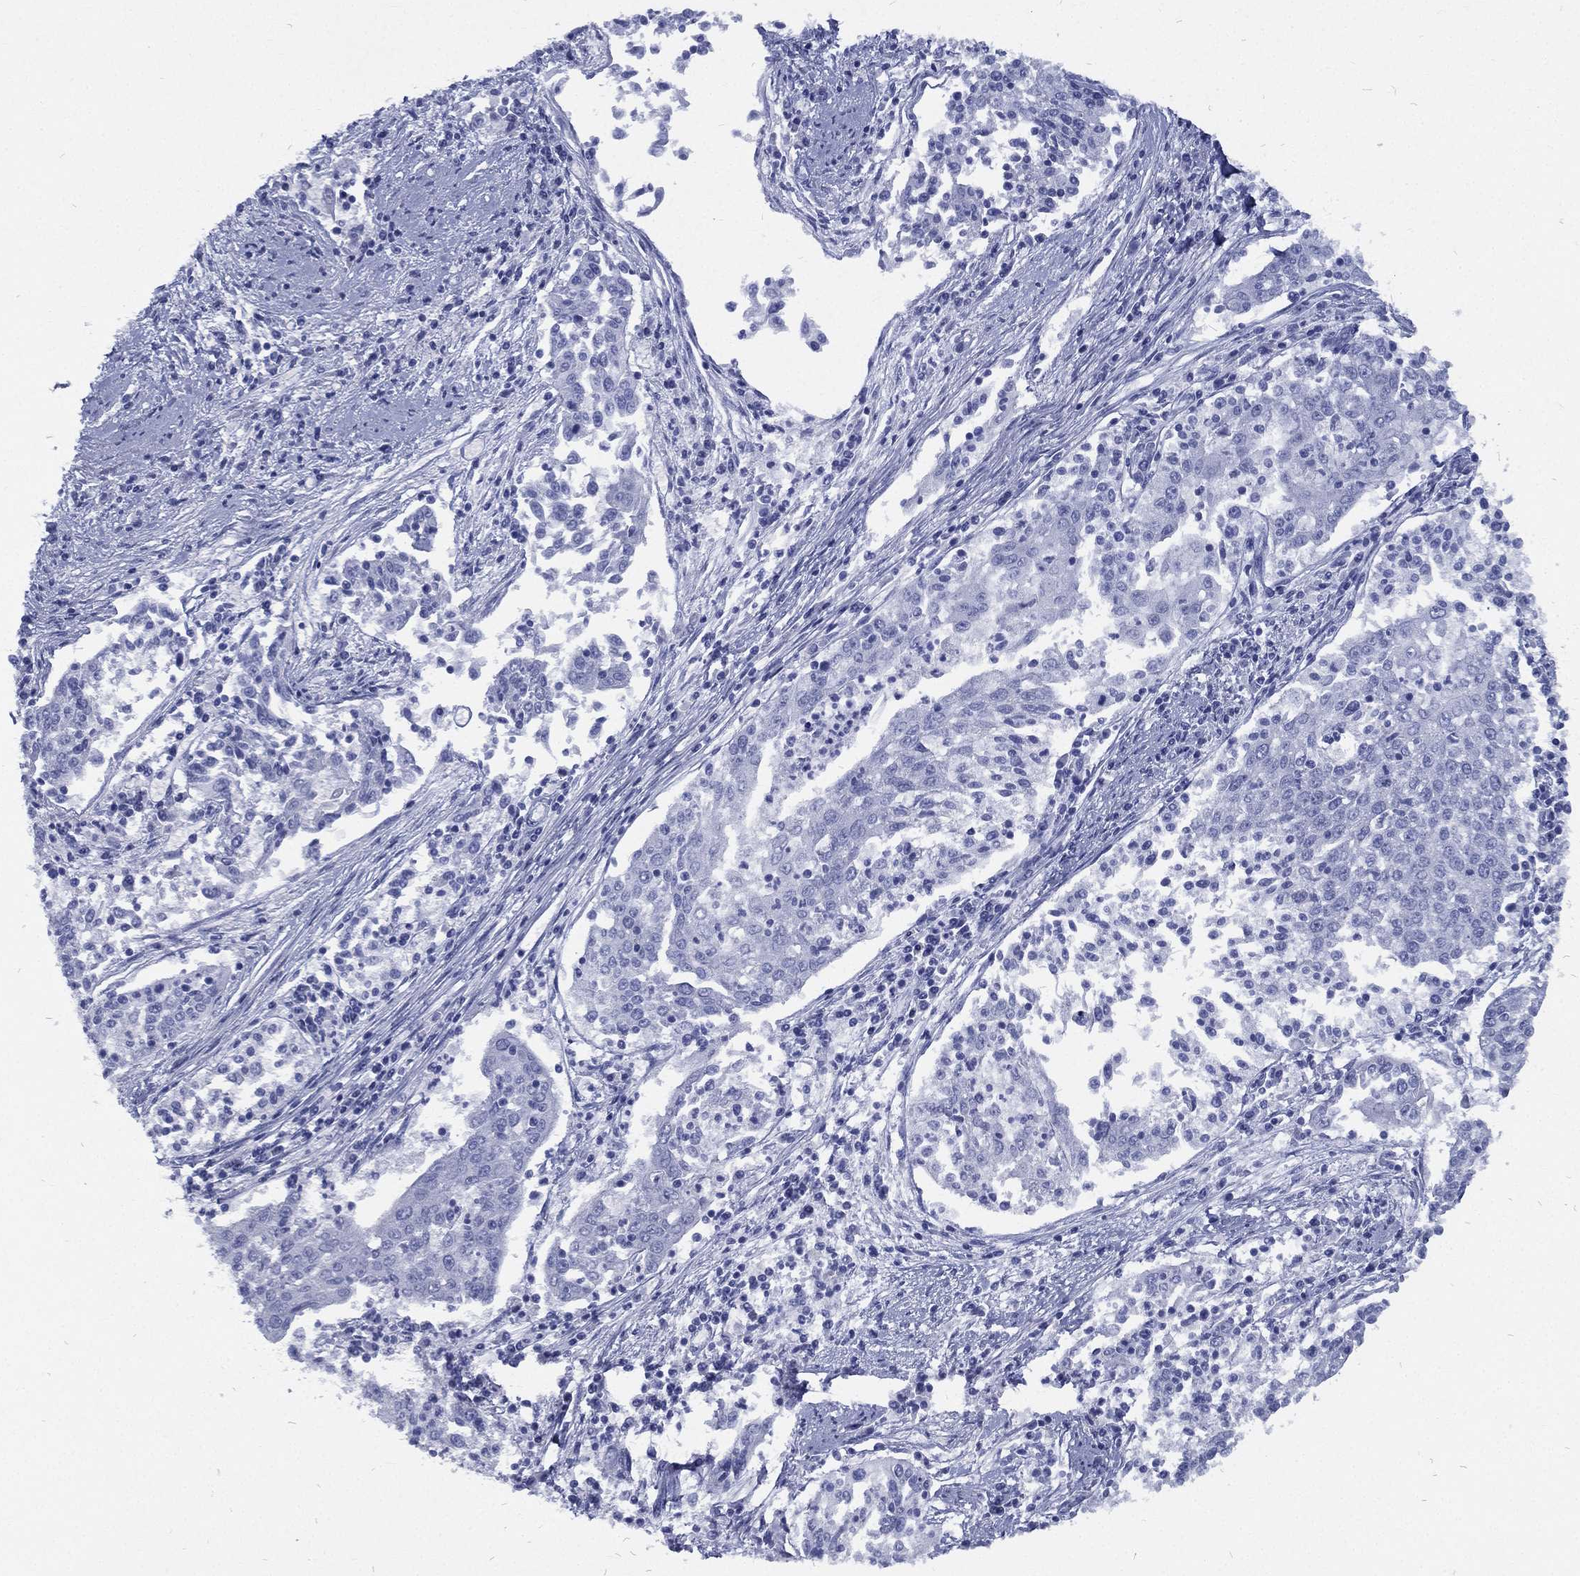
{"staining": {"intensity": "negative", "quantity": "none", "location": "none"}, "tissue": "cervical cancer", "cell_type": "Tumor cells", "image_type": "cancer", "snomed": [{"axis": "morphology", "description": "Squamous cell carcinoma, NOS"}, {"axis": "topography", "description": "Cervix"}], "caption": "High magnification brightfield microscopy of cervical squamous cell carcinoma stained with DAB (3,3'-diaminobenzidine) (brown) and counterstained with hematoxylin (blue): tumor cells show no significant staining.", "gene": "RSPH4A", "patient": {"sex": "female", "age": 41}}